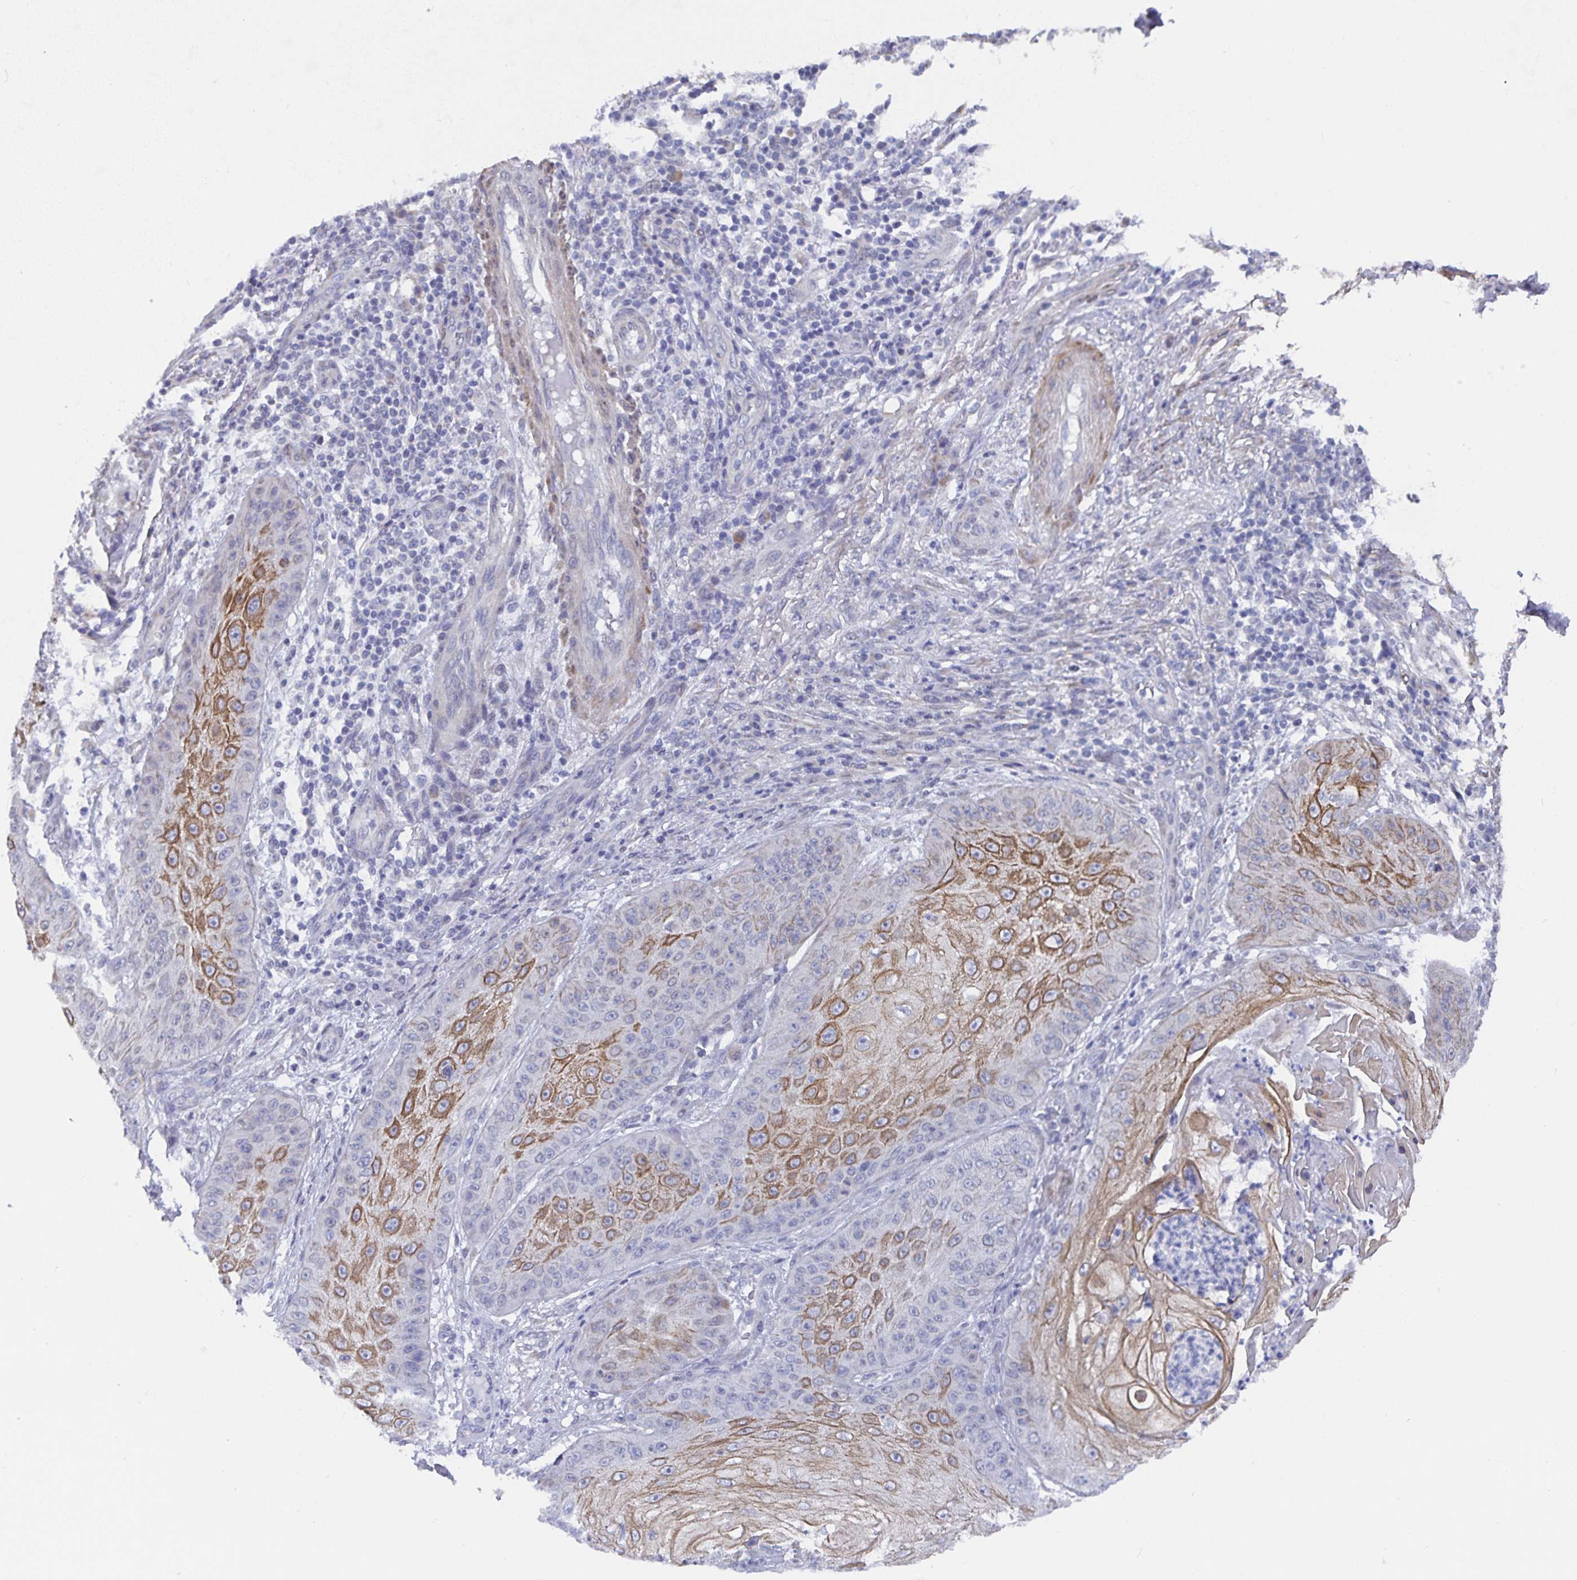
{"staining": {"intensity": "moderate", "quantity": "25%-75%", "location": "cytoplasmic/membranous"}, "tissue": "skin cancer", "cell_type": "Tumor cells", "image_type": "cancer", "snomed": [{"axis": "morphology", "description": "Squamous cell carcinoma, NOS"}, {"axis": "topography", "description": "Skin"}], "caption": "An IHC histopathology image of neoplastic tissue is shown. Protein staining in brown labels moderate cytoplasmic/membranous positivity in skin cancer (squamous cell carcinoma) within tumor cells.", "gene": "ZIK1", "patient": {"sex": "male", "age": 70}}